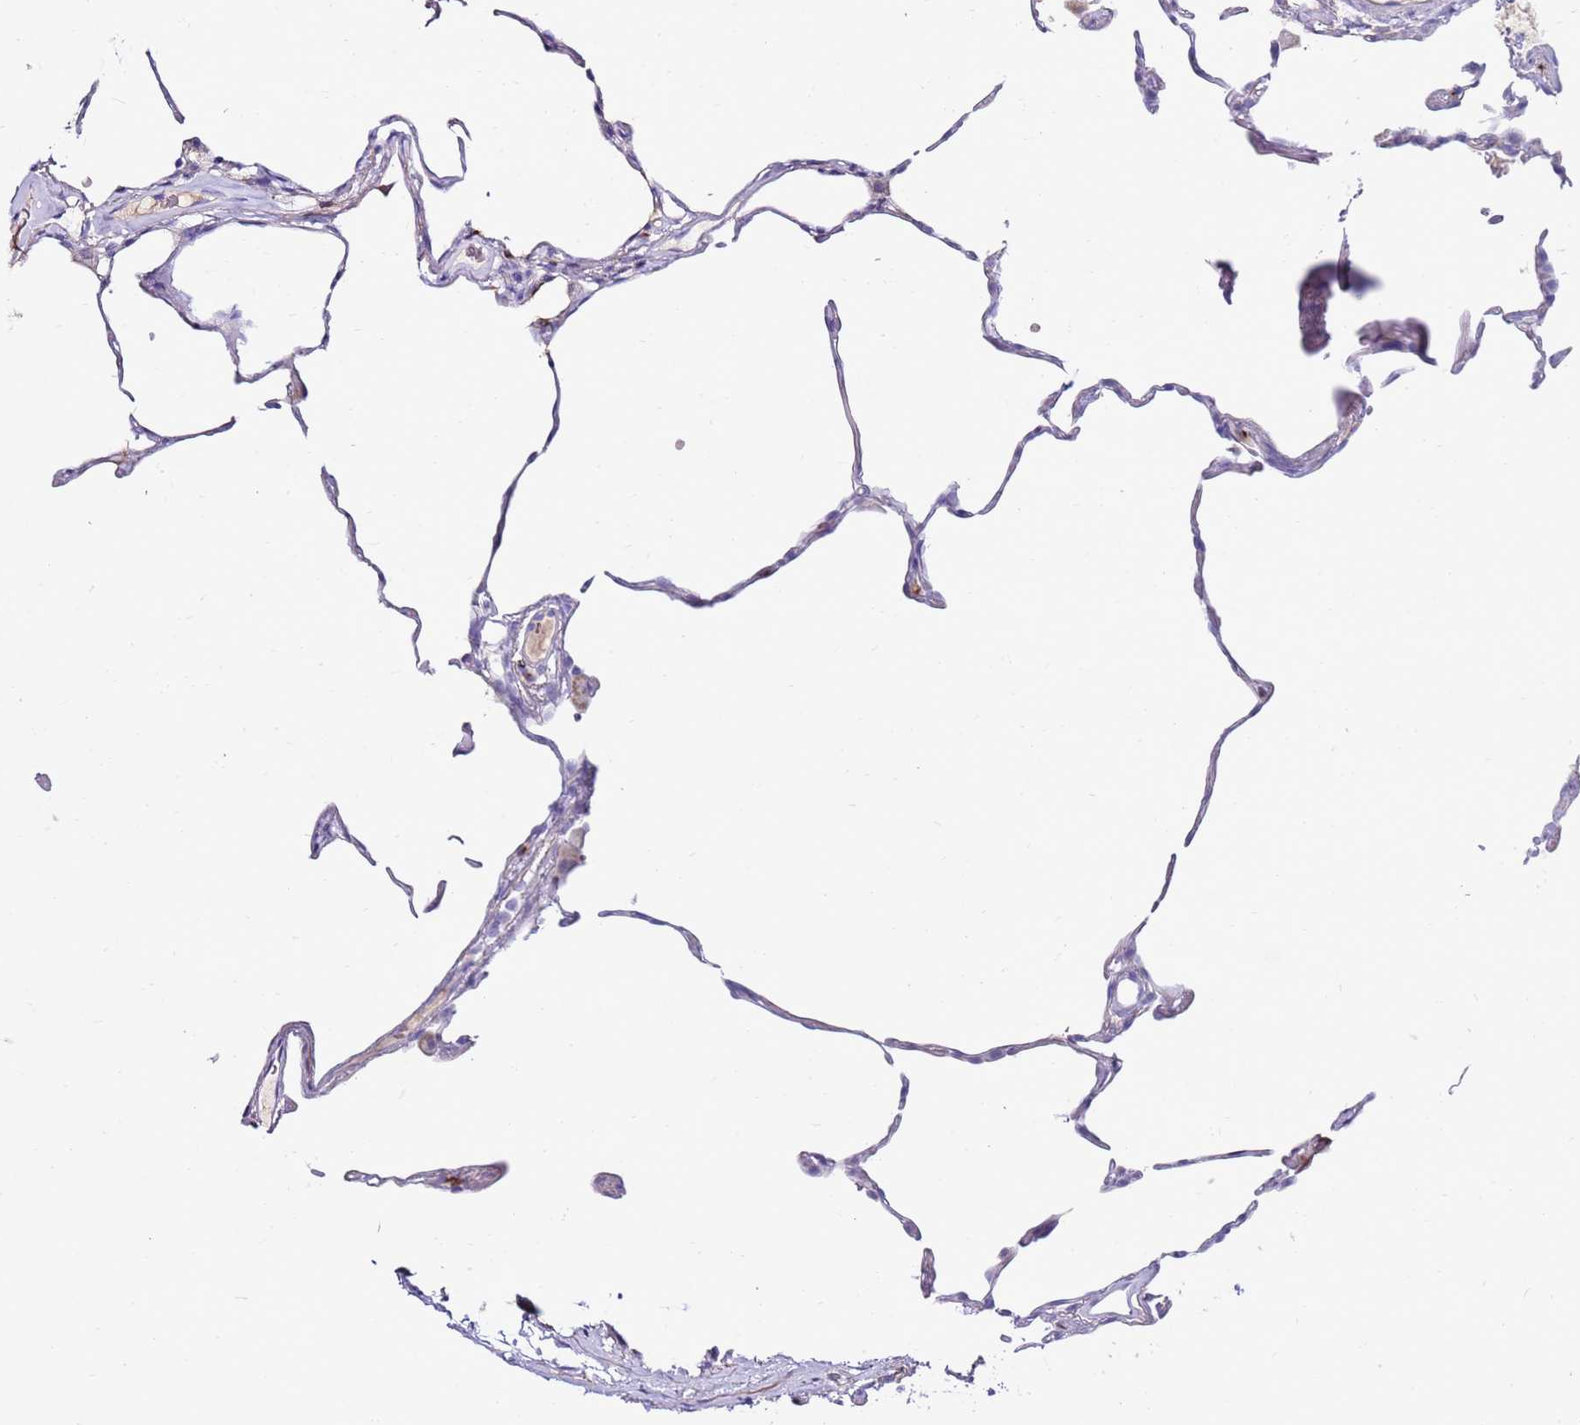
{"staining": {"intensity": "negative", "quantity": "none", "location": "none"}, "tissue": "lung", "cell_type": "Alveolar cells", "image_type": "normal", "snomed": [{"axis": "morphology", "description": "Normal tissue, NOS"}, {"axis": "topography", "description": "Lung"}], "caption": "A high-resolution micrograph shows immunohistochemistry staining of benign lung, which displays no significant staining in alveolar cells. The staining is performed using DAB brown chromogen with nuclei counter-stained in using hematoxylin.", "gene": "EVPLL", "patient": {"sex": "female", "age": 57}}